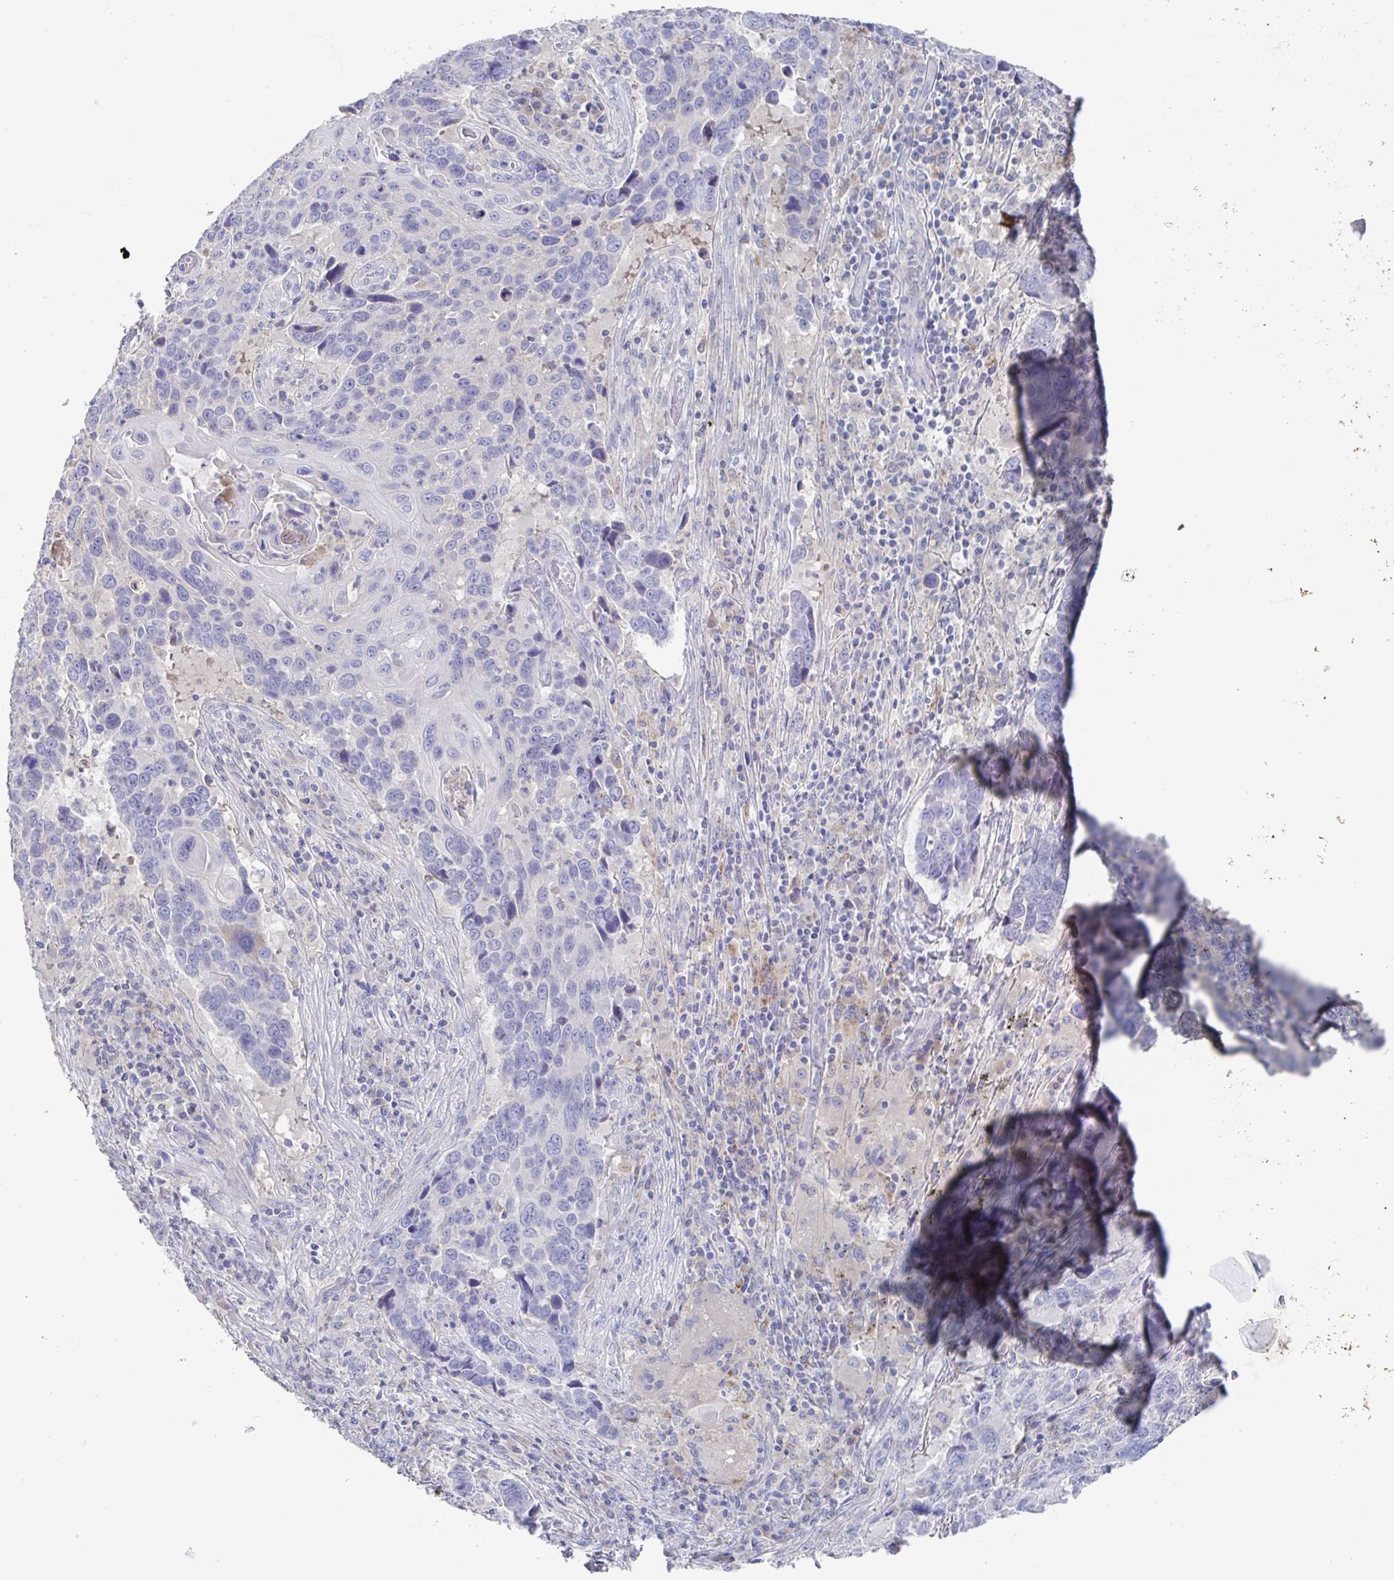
{"staining": {"intensity": "negative", "quantity": "none", "location": "none"}, "tissue": "lung cancer", "cell_type": "Tumor cells", "image_type": "cancer", "snomed": [{"axis": "morphology", "description": "Squamous cell carcinoma, NOS"}, {"axis": "topography", "description": "Lung"}], "caption": "Histopathology image shows no protein positivity in tumor cells of lung squamous cell carcinoma tissue. (IHC, brightfield microscopy, high magnification).", "gene": "GPR148", "patient": {"sex": "male", "age": 68}}